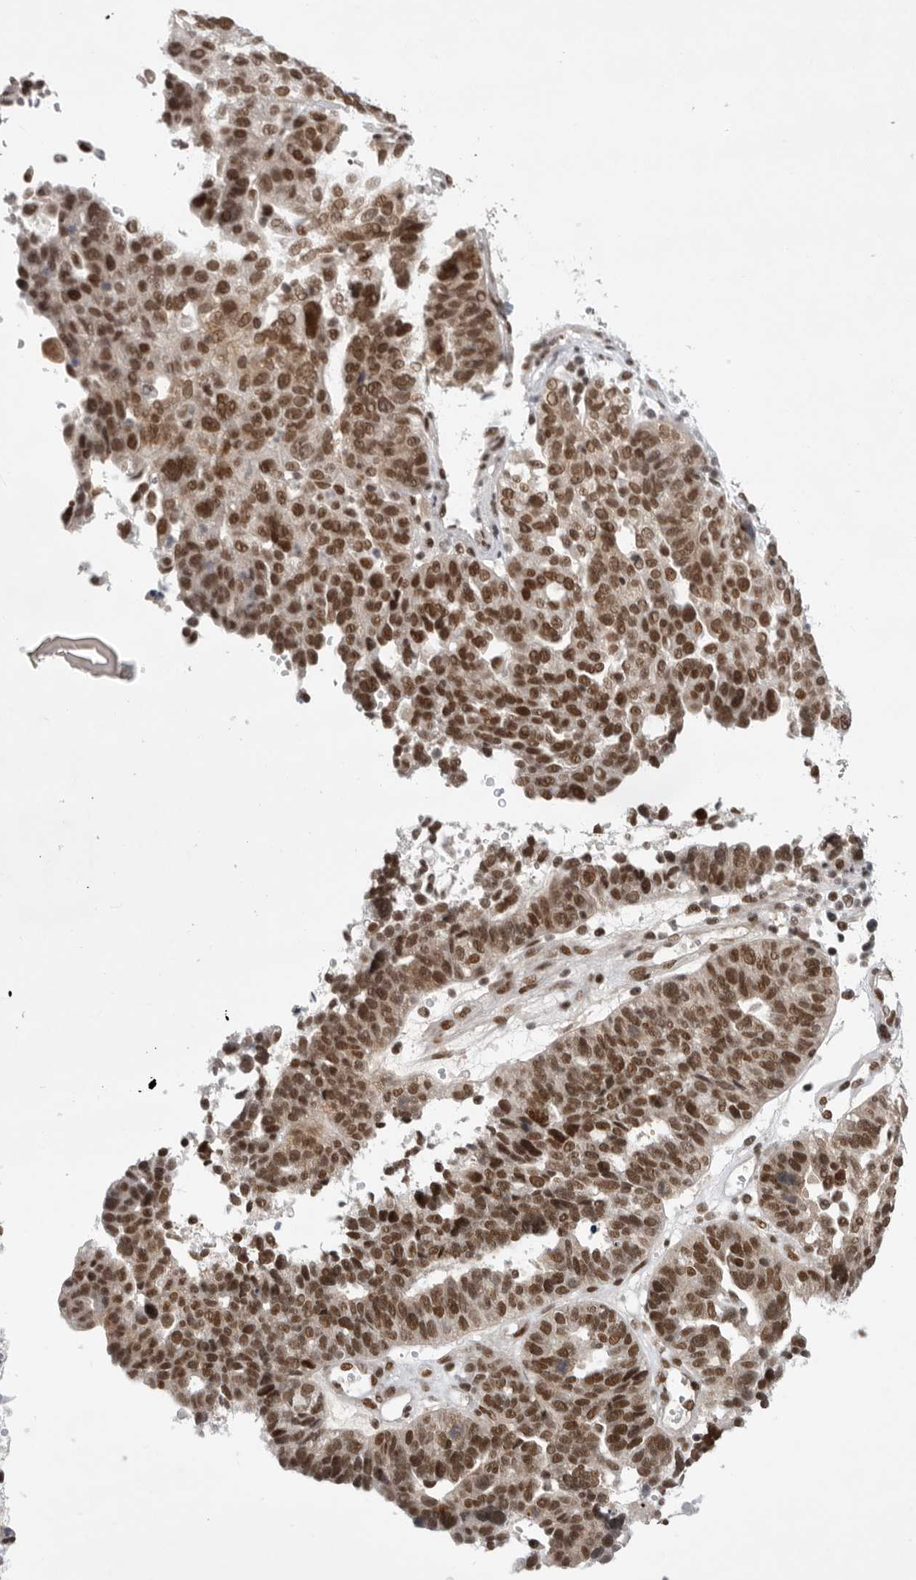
{"staining": {"intensity": "strong", "quantity": ">75%", "location": "nuclear"}, "tissue": "ovarian cancer", "cell_type": "Tumor cells", "image_type": "cancer", "snomed": [{"axis": "morphology", "description": "Cystadenocarcinoma, serous, NOS"}, {"axis": "topography", "description": "Ovary"}], "caption": "The photomicrograph exhibits a brown stain indicating the presence of a protein in the nuclear of tumor cells in ovarian serous cystadenocarcinoma. The staining was performed using DAB (3,3'-diaminobenzidine) to visualize the protein expression in brown, while the nuclei were stained in blue with hematoxylin (Magnification: 20x).", "gene": "ZNF830", "patient": {"sex": "female", "age": 59}}